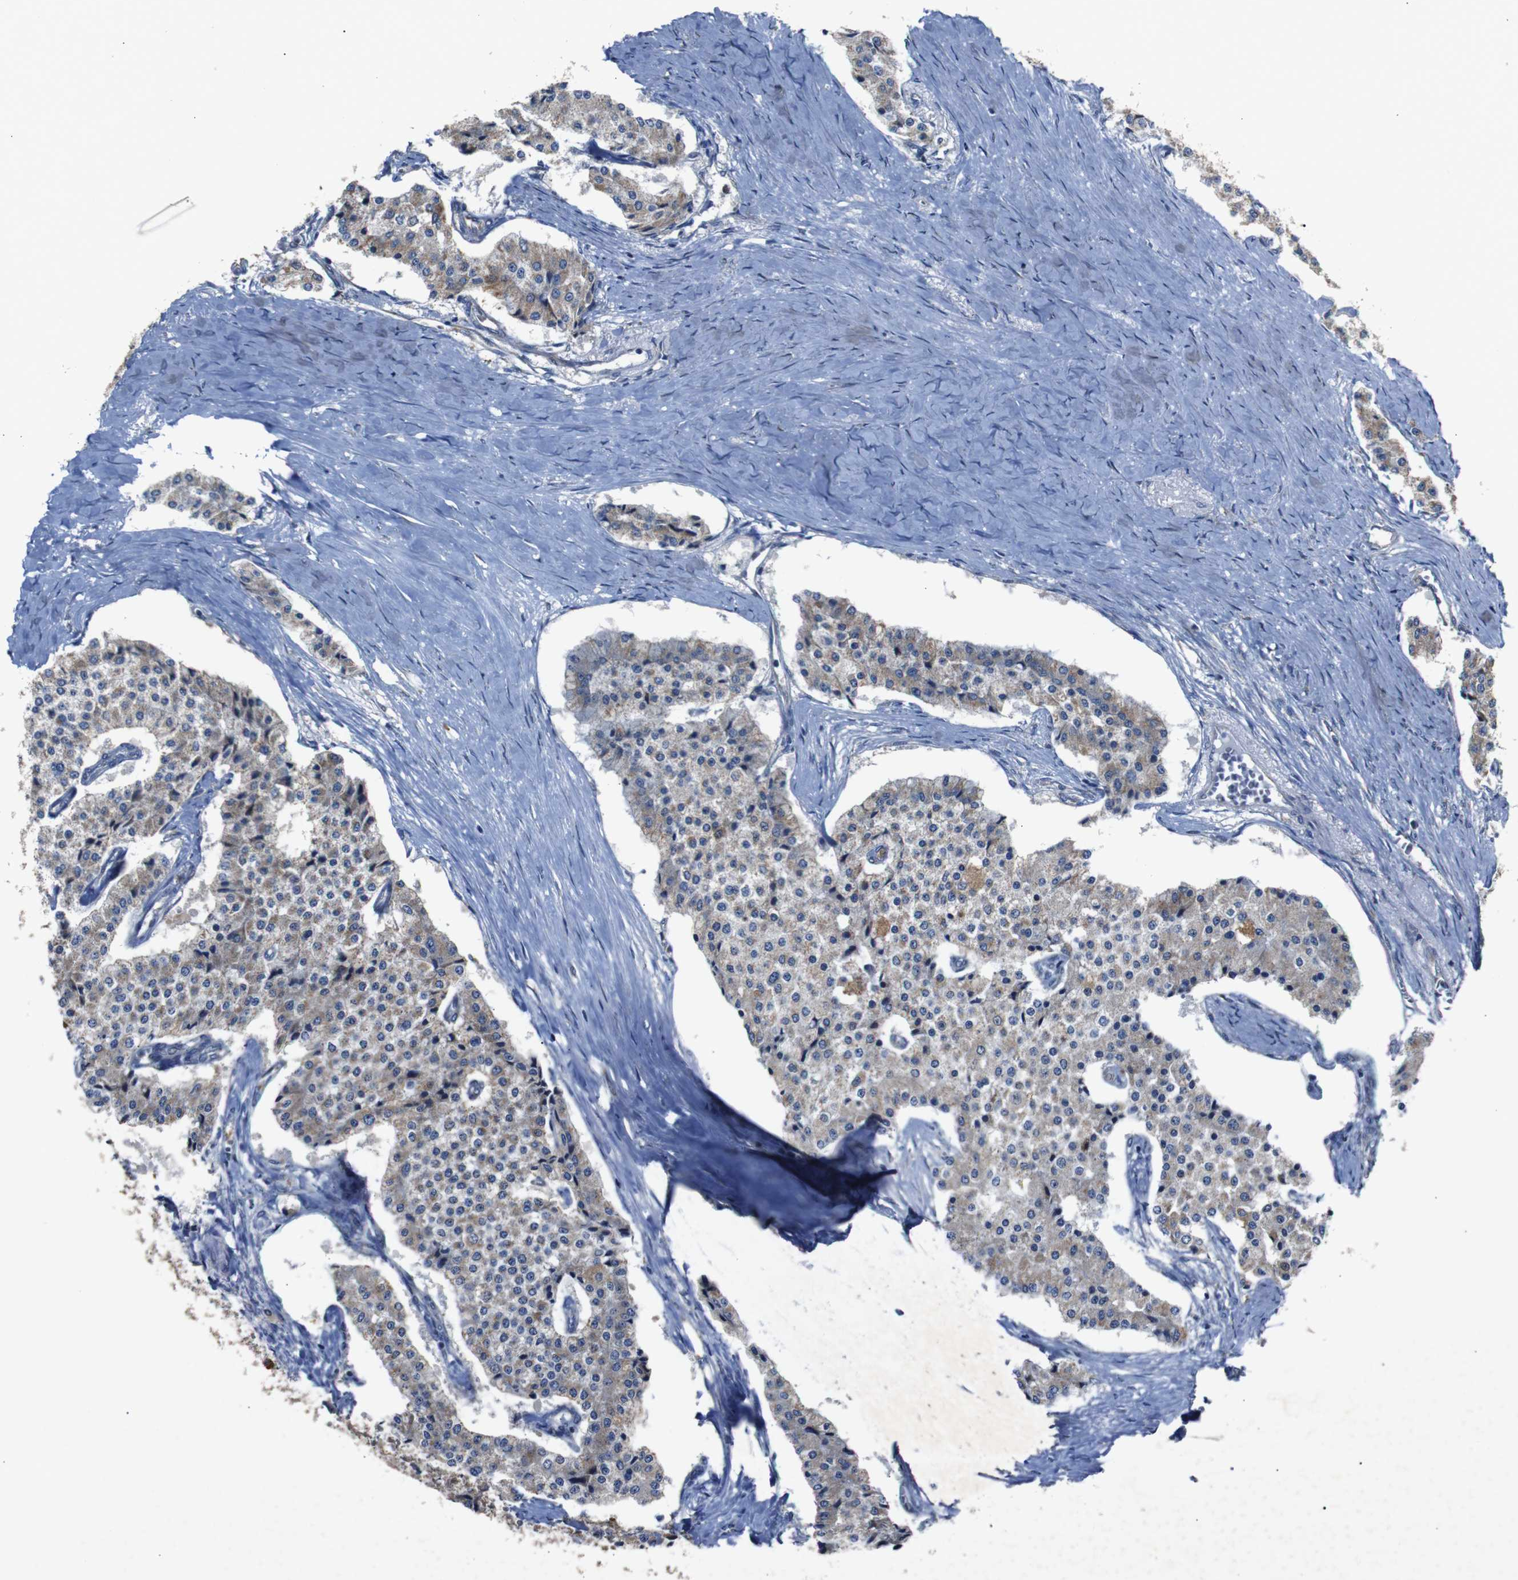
{"staining": {"intensity": "moderate", "quantity": "25%-75%", "location": "cytoplasmic/membranous"}, "tissue": "carcinoid", "cell_type": "Tumor cells", "image_type": "cancer", "snomed": [{"axis": "morphology", "description": "Carcinoid, malignant, NOS"}, {"axis": "topography", "description": "Colon"}], "caption": "An image of human carcinoid (malignant) stained for a protein reveals moderate cytoplasmic/membranous brown staining in tumor cells.", "gene": "CHST10", "patient": {"sex": "female", "age": 52}}